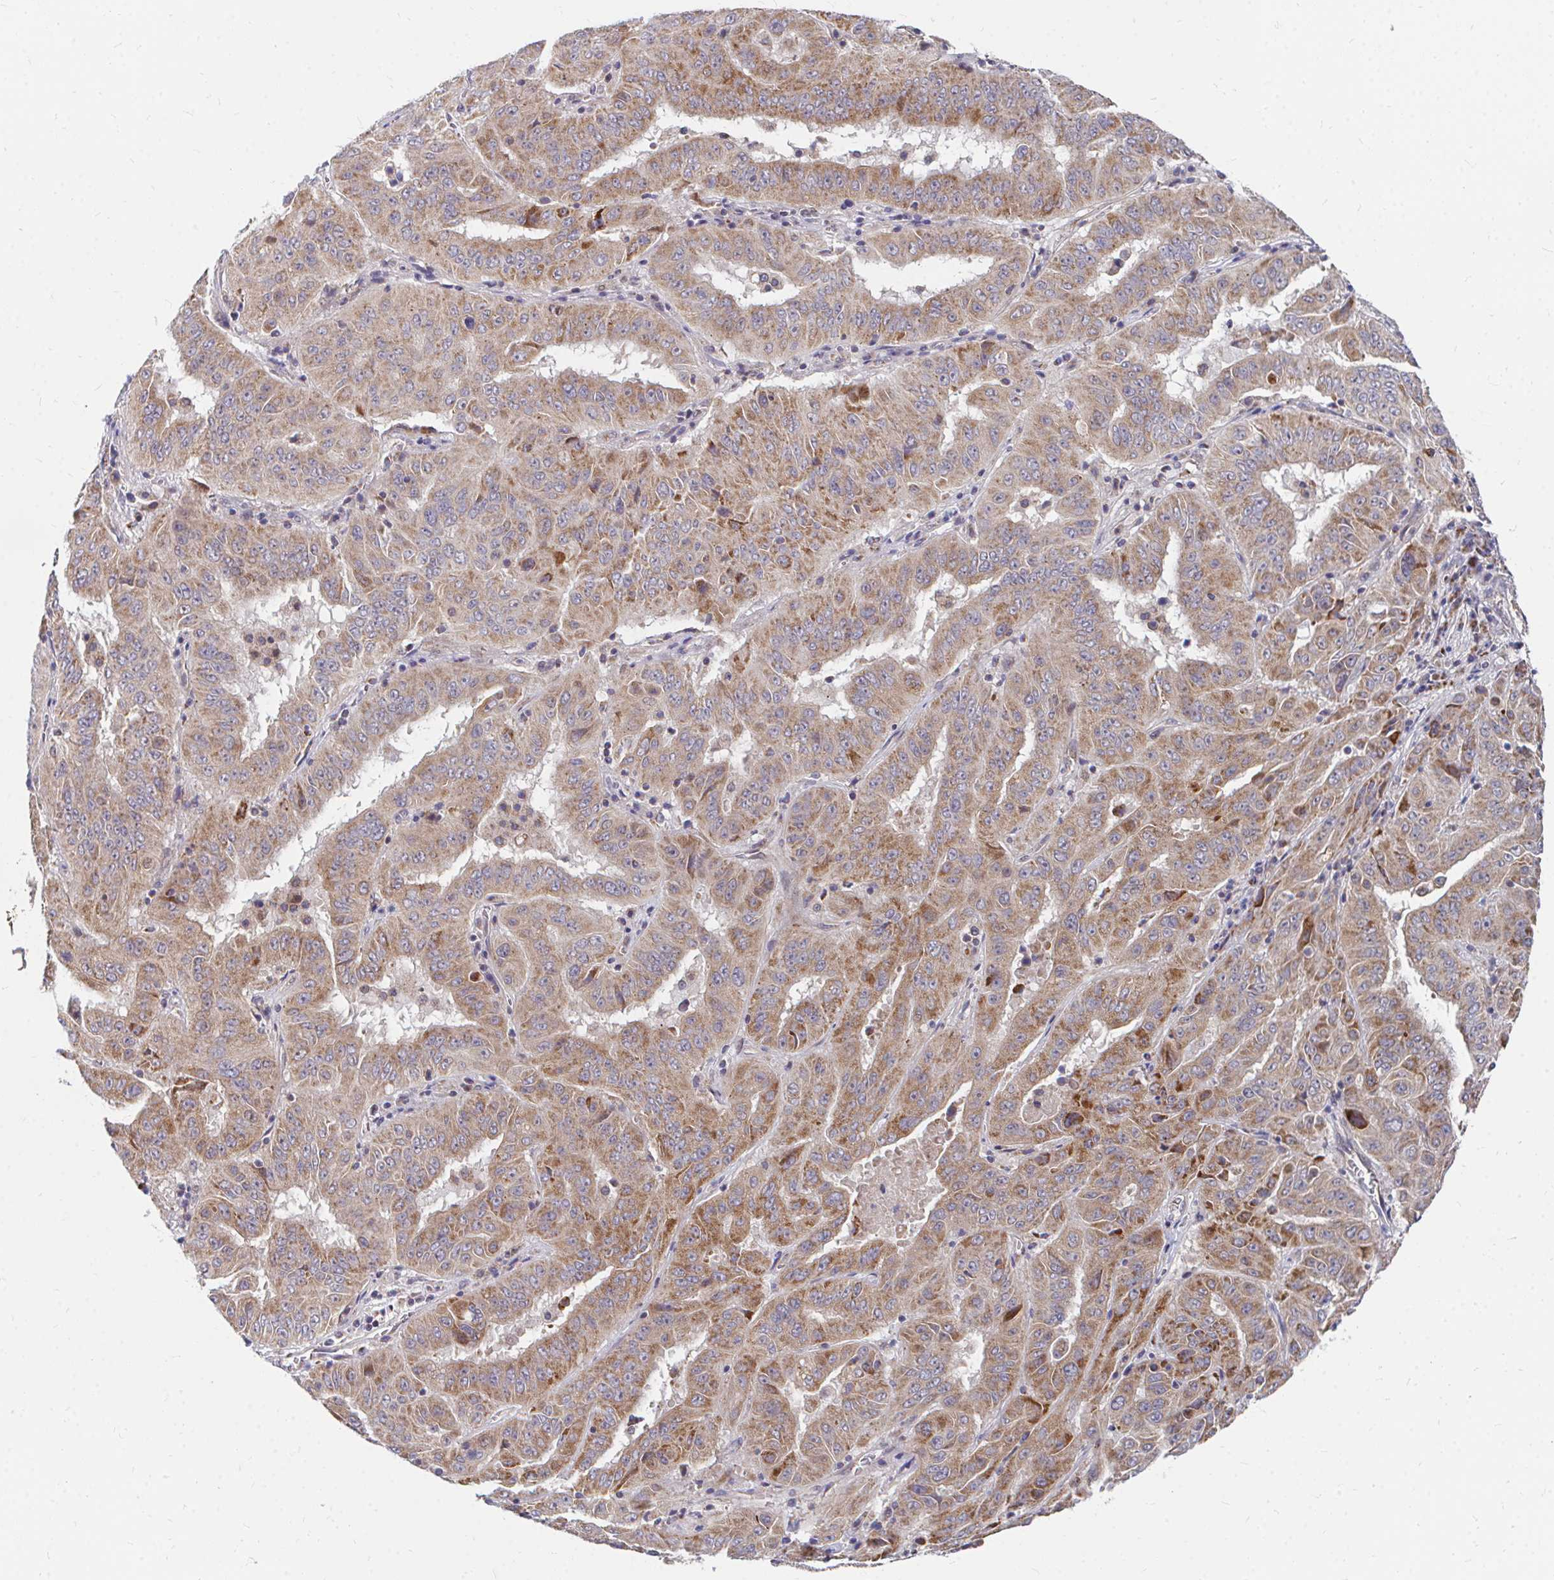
{"staining": {"intensity": "moderate", "quantity": ">75%", "location": "cytoplasmic/membranous"}, "tissue": "pancreatic cancer", "cell_type": "Tumor cells", "image_type": "cancer", "snomed": [{"axis": "morphology", "description": "Adenocarcinoma, NOS"}, {"axis": "topography", "description": "Pancreas"}], "caption": "Human pancreatic cancer (adenocarcinoma) stained for a protein (brown) displays moderate cytoplasmic/membranous positive staining in approximately >75% of tumor cells.", "gene": "PEX3", "patient": {"sex": "male", "age": 63}}